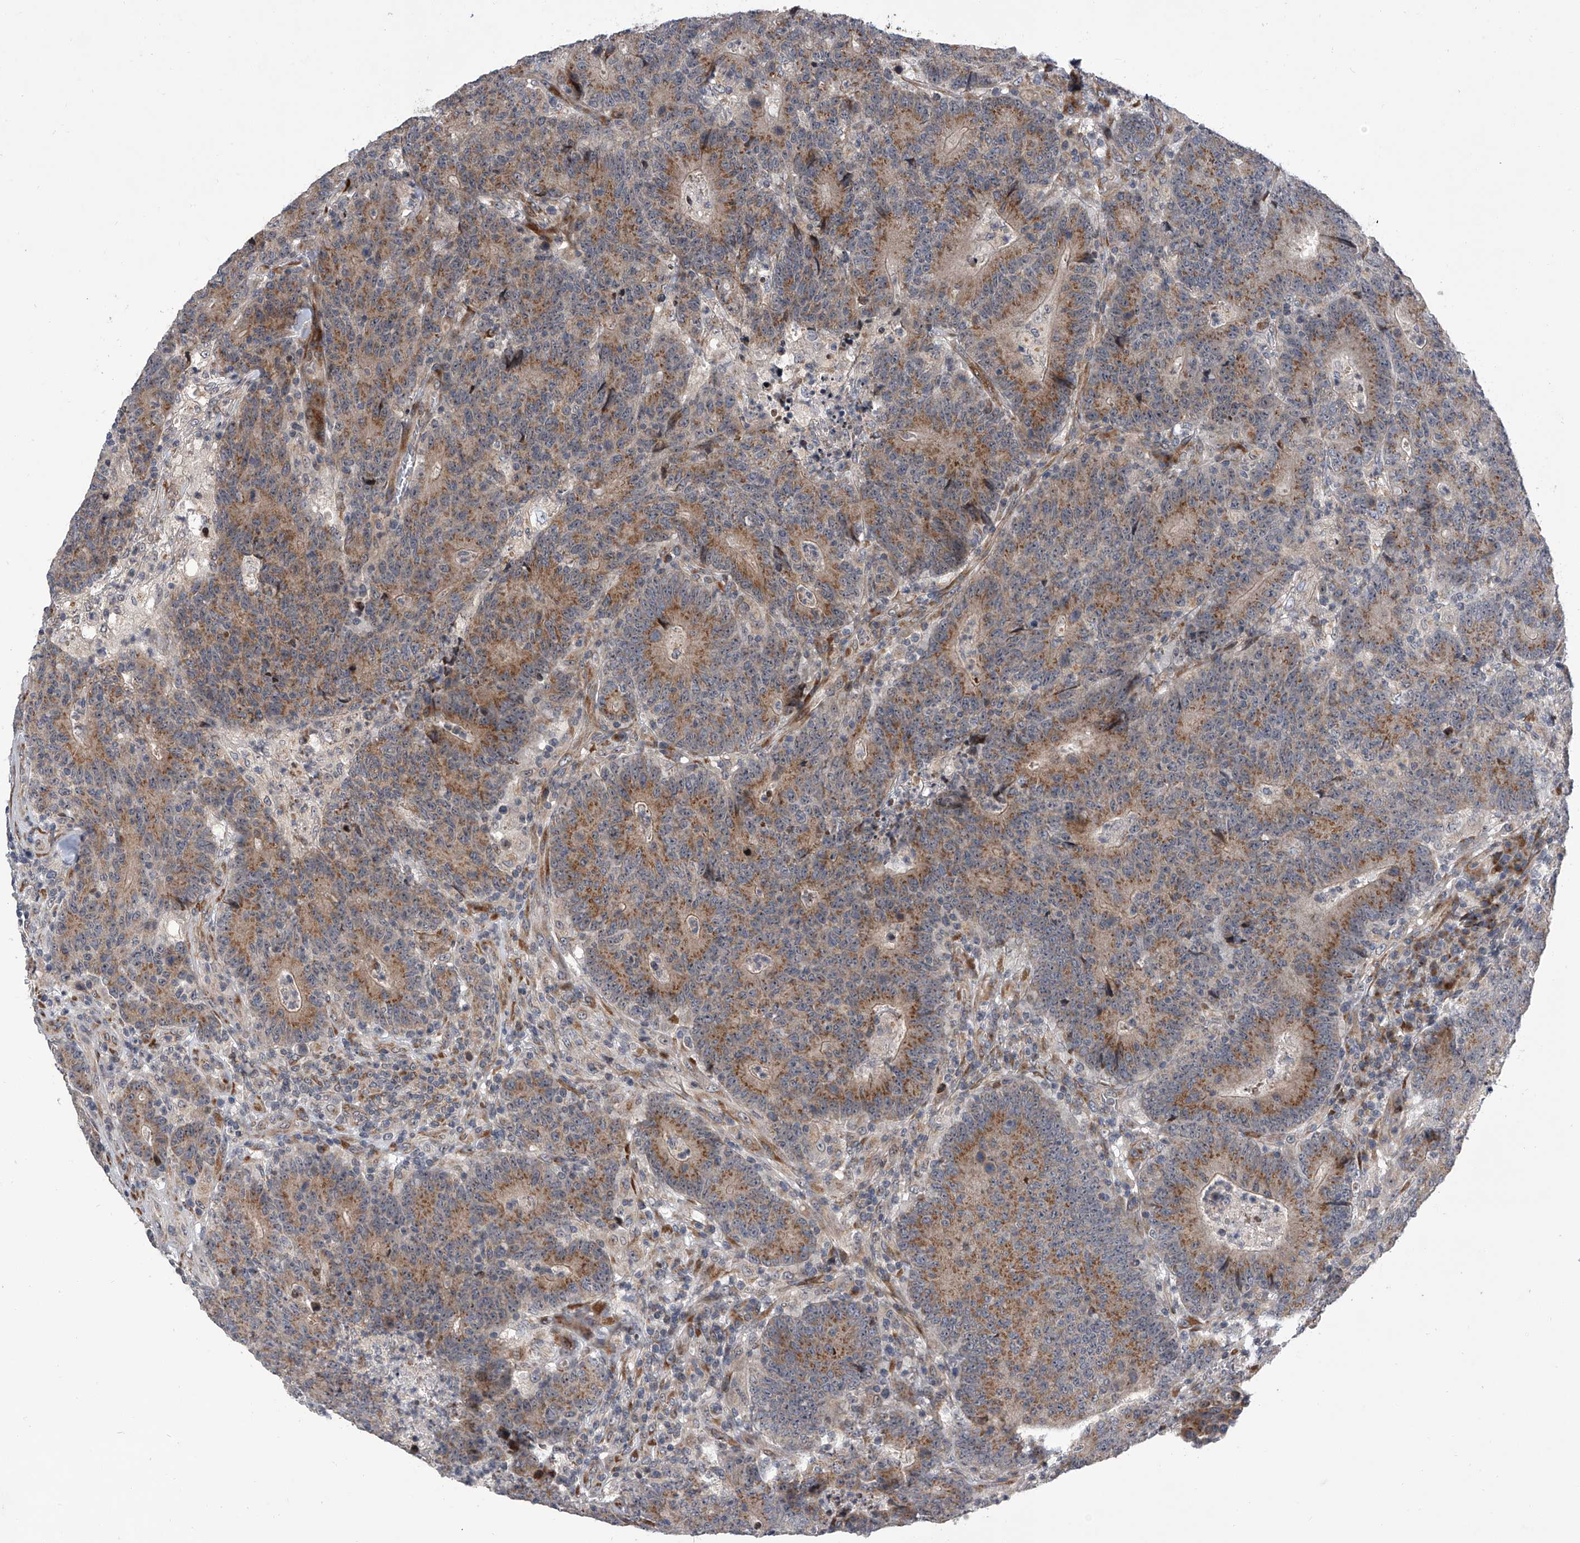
{"staining": {"intensity": "moderate", "quantity": ">75%", "location": "cytoplasmic/membranous"}, "tissue": "colorectal cancer", "cell_type": "Tumor cells", "image_type": "cancer", "snomed": [{"axis": "morphology", "description": "Normal tissue, NOS"}, {"axis": "morphology", "description": "Adenocarcinoma, NOS"}, {"axis": "topography", "description": "Colon"}], "caption": "Protein staining of colorectal adenocarcinoma tissue reveals moderate cytoplasmic/membranous positivity in about >75% of tumor cells.", "gene": "DLGAP2", "patient": {"sex": "female", "age": 75}}